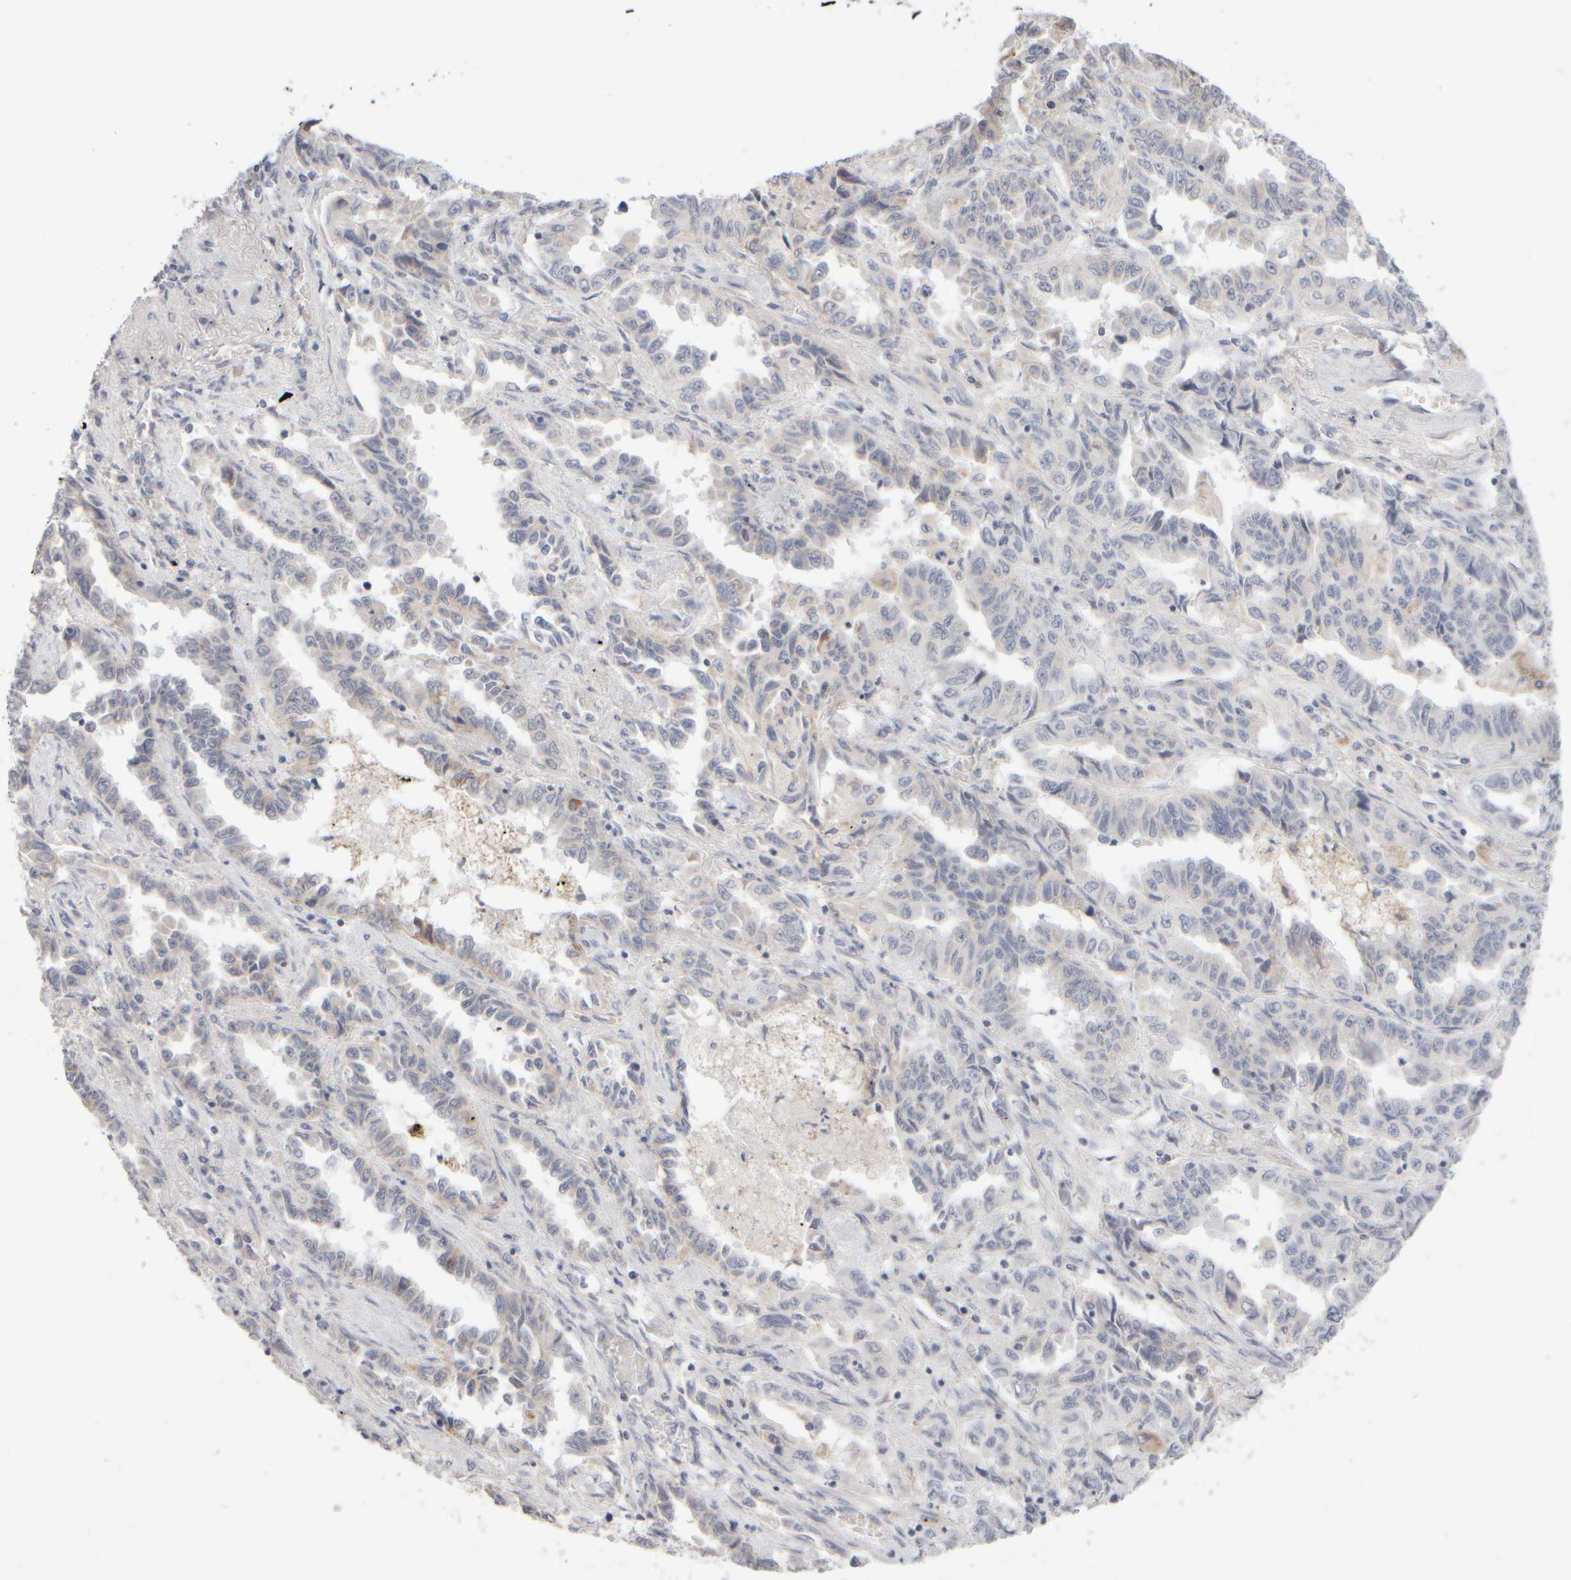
{"staining": {"intensity": "negative", "quantity": "none", "location": "none"}, "tissue": "lung cancer", "cell_type": "Tumor cells", "image_type": "cancer", "snomed": [{"axis": "morphology", "description": "Adenocarcinoma, NOS"}, {"axis": "topography", "description": "Lung"}], "caption": "Protein analysis of lung cancer (adenocarcinoma) demonstrates no significant positivity in tumor cells. (DAB (3,3'-diaminobenzidine) immunohistochemistry (IHC), high magnification).", "gene": "ZNF112", "patient": {"sex": "female", "age": 51}}